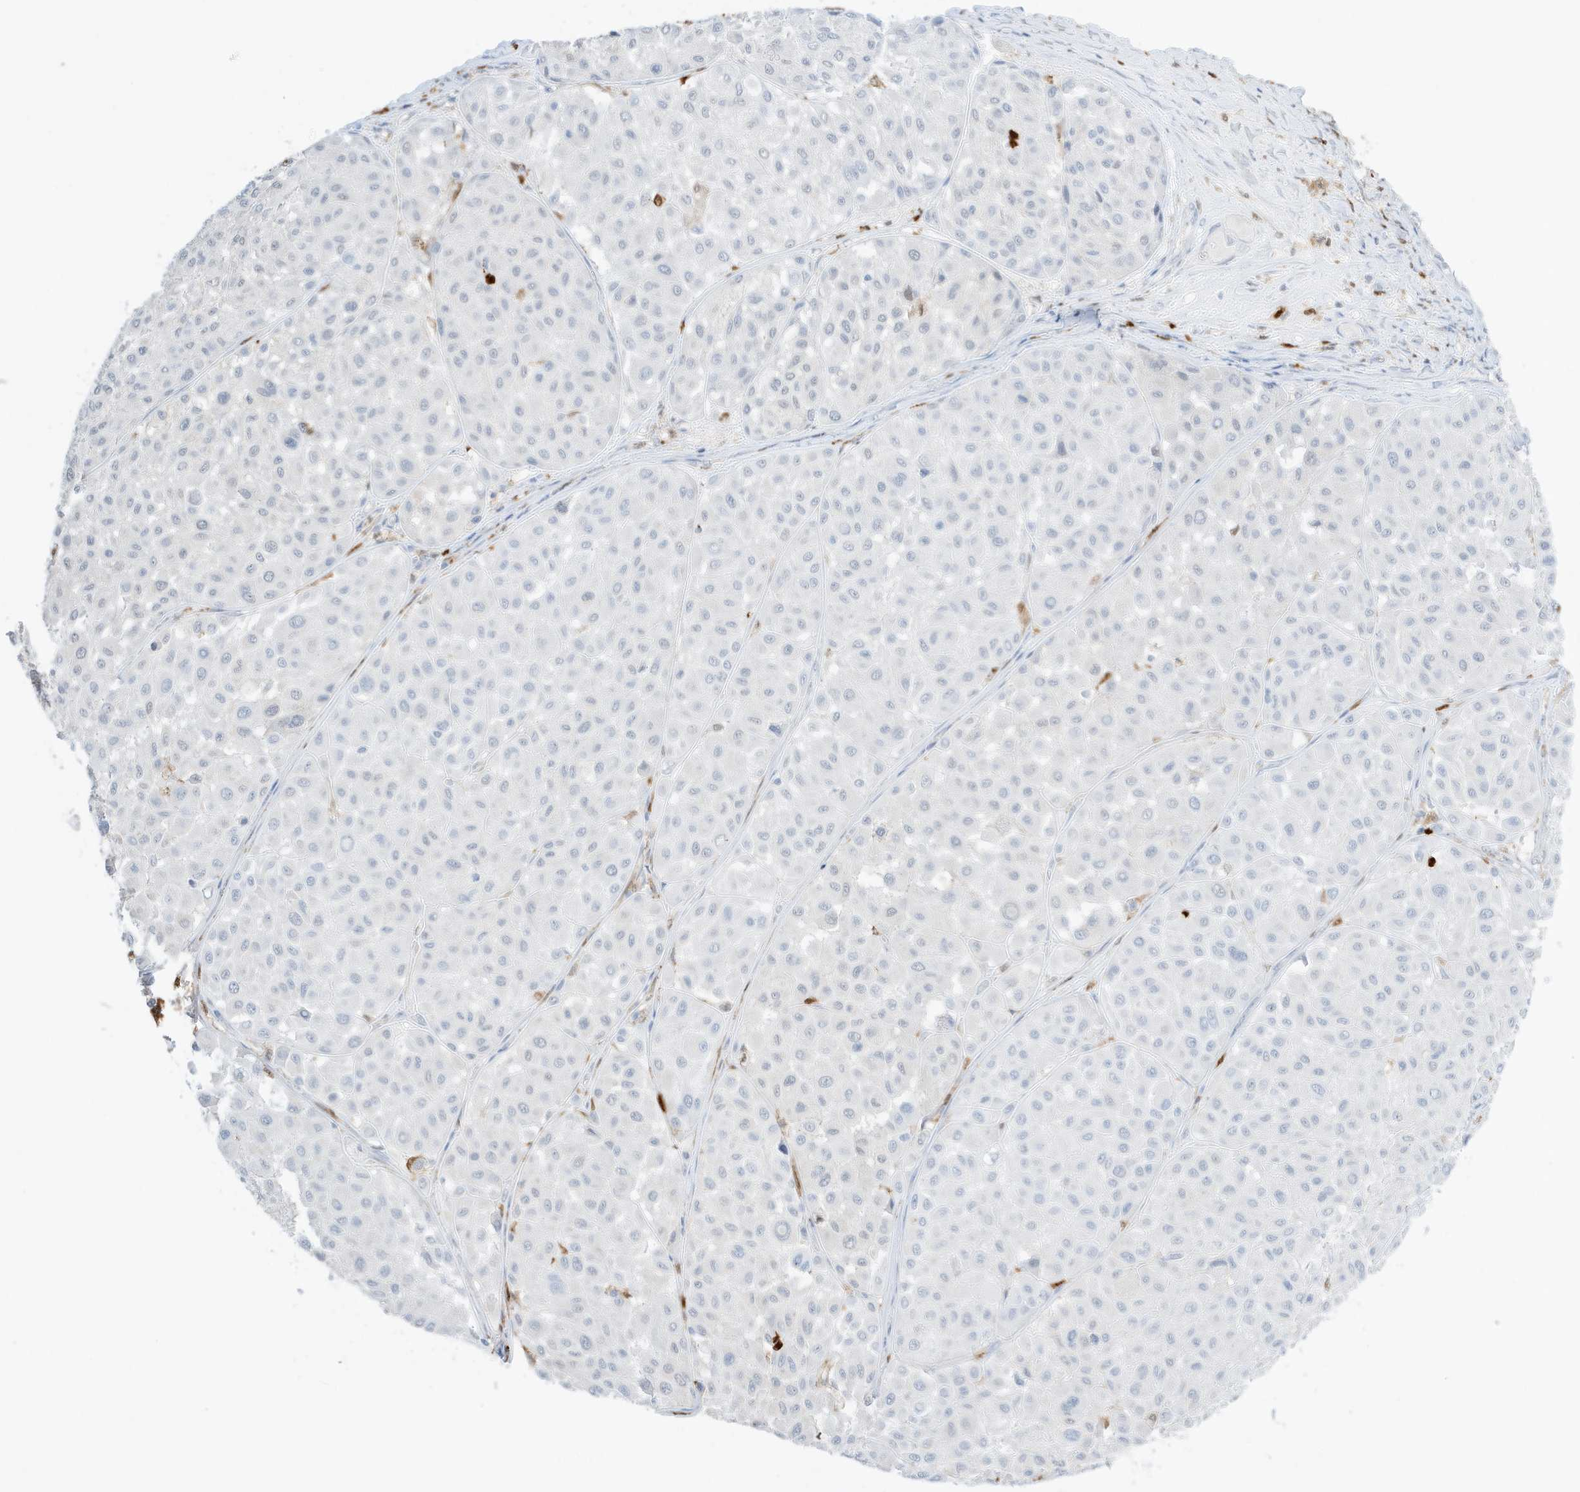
{"staining": {"intensity": "negative", "quantity": "none", "location": "none"}, "tissue": "melanoma", "cell_type": "Tumor cells", "image_type": "cancer", "snomed": [{"axis": "morphology", "description": "Malignant melanoma, Metastatic site"}, {"axis": "topography", "description": "Soft tissue"}], "caption": "Photomicrograph shows no protein expression in tumor cells of melanoma tissue. The staining was performed using DAB (3,3'-diaminobenzidine) to visualize the protein expression in brown, while the nuclei were stained in blue with hematoxylin (Magnification: 20x).", "gene": "GCA", "patient": {"sex": "male", "age": 41}}